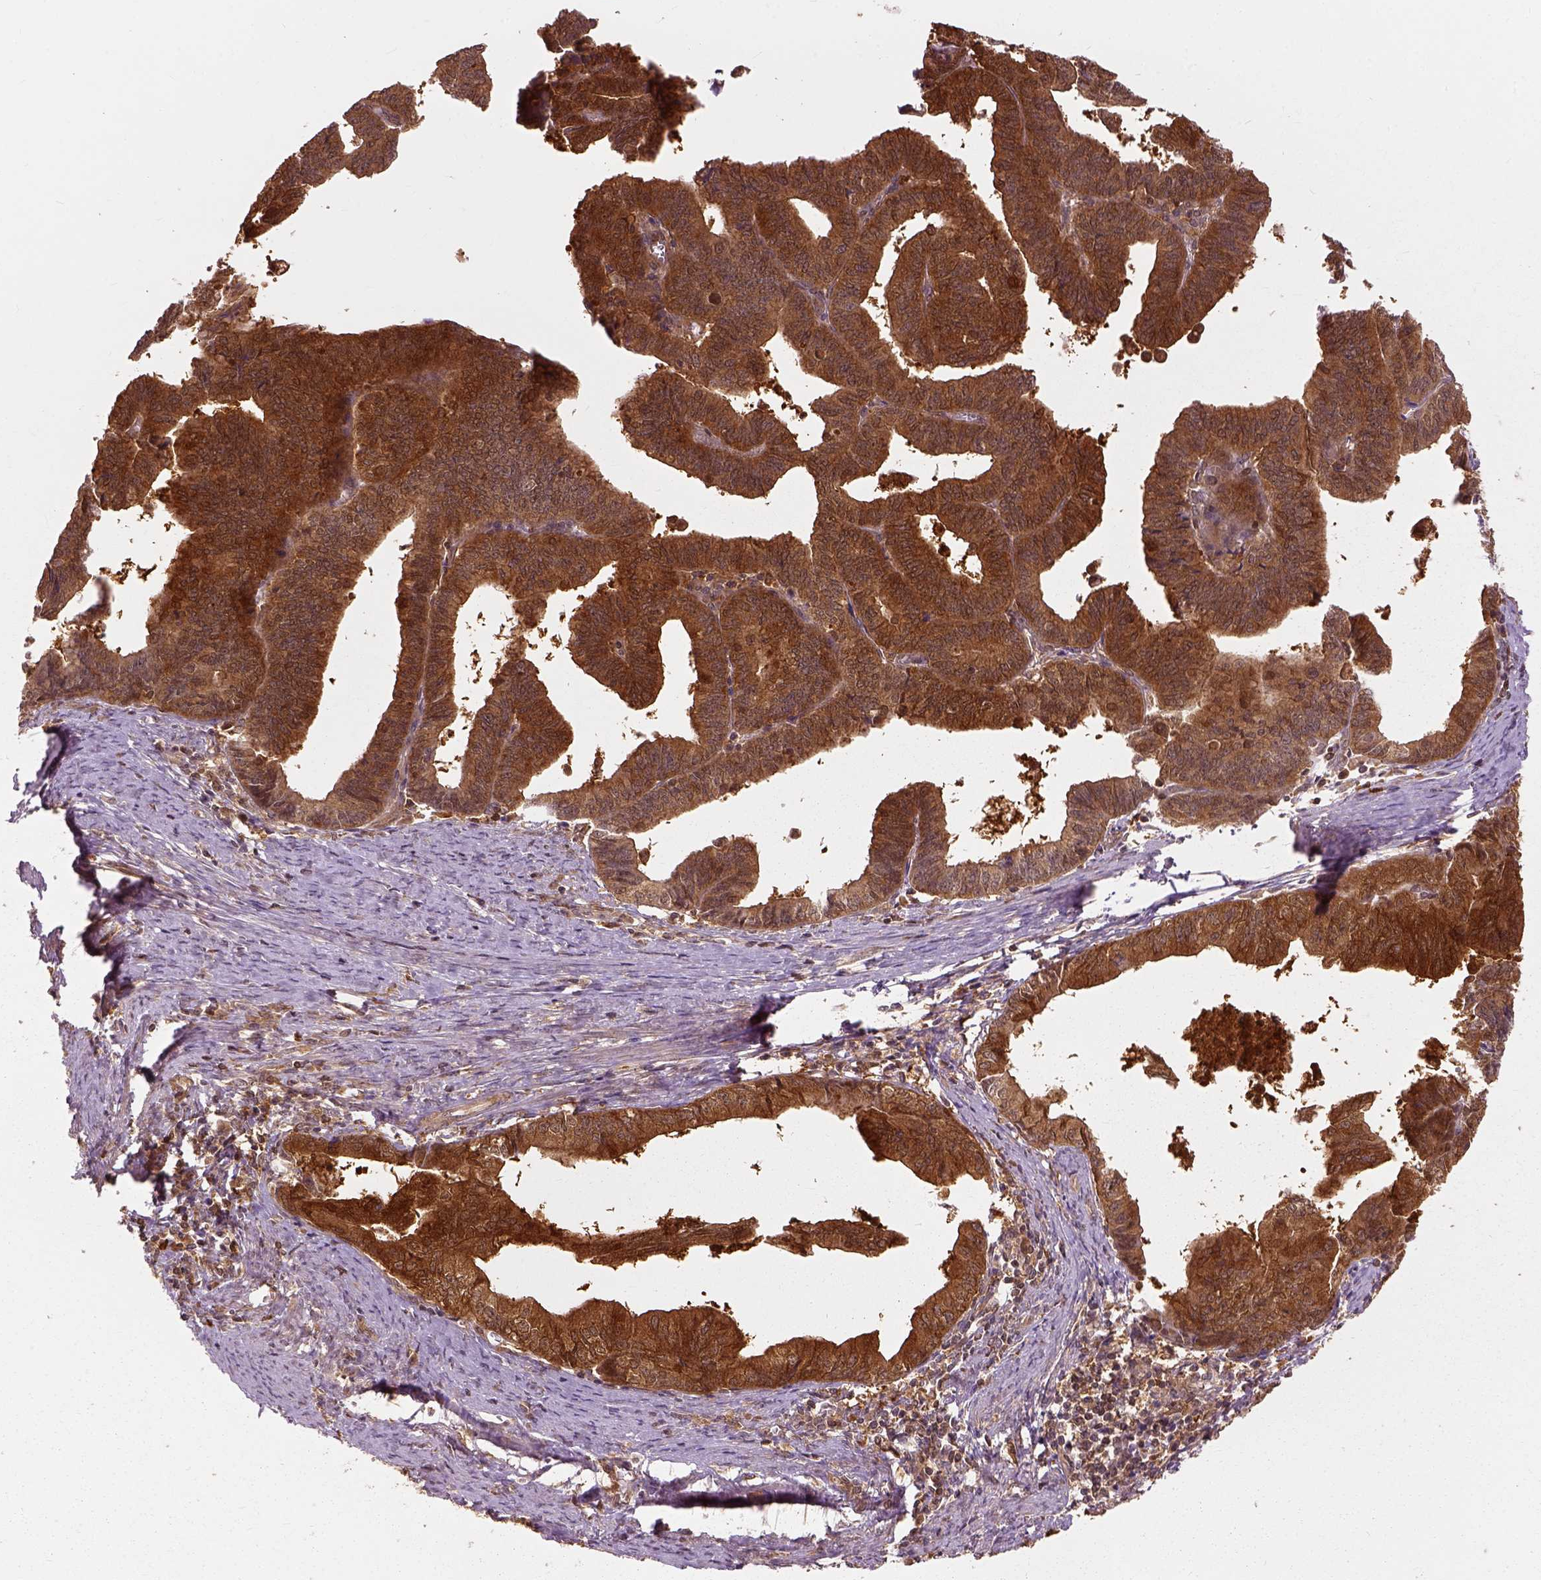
{"staining": {"intensity": "strong", "quantity": ">75%", "location": "cytoplasmic/membranous"}, "tissue": "endometrial cancer", "cell_type": "Tumor cells", "image_type": "cancer", "snomed": [{"axis": "morphology", "description": "Adenocarcinoma, NOS"}, {"axis": "topography", "description": "Endometrium"}], "caption": "Immunohistochemical staining of human endometrial cancer (adenocarcinoma) shows strong cytoplasmic/membranous protein staining in approximately >75% of tumor cells. (Brightfield microscopy of DAB IHC at high magnification).", "gene": "GPI", "patient": {"sex": "female", "age": 65}}